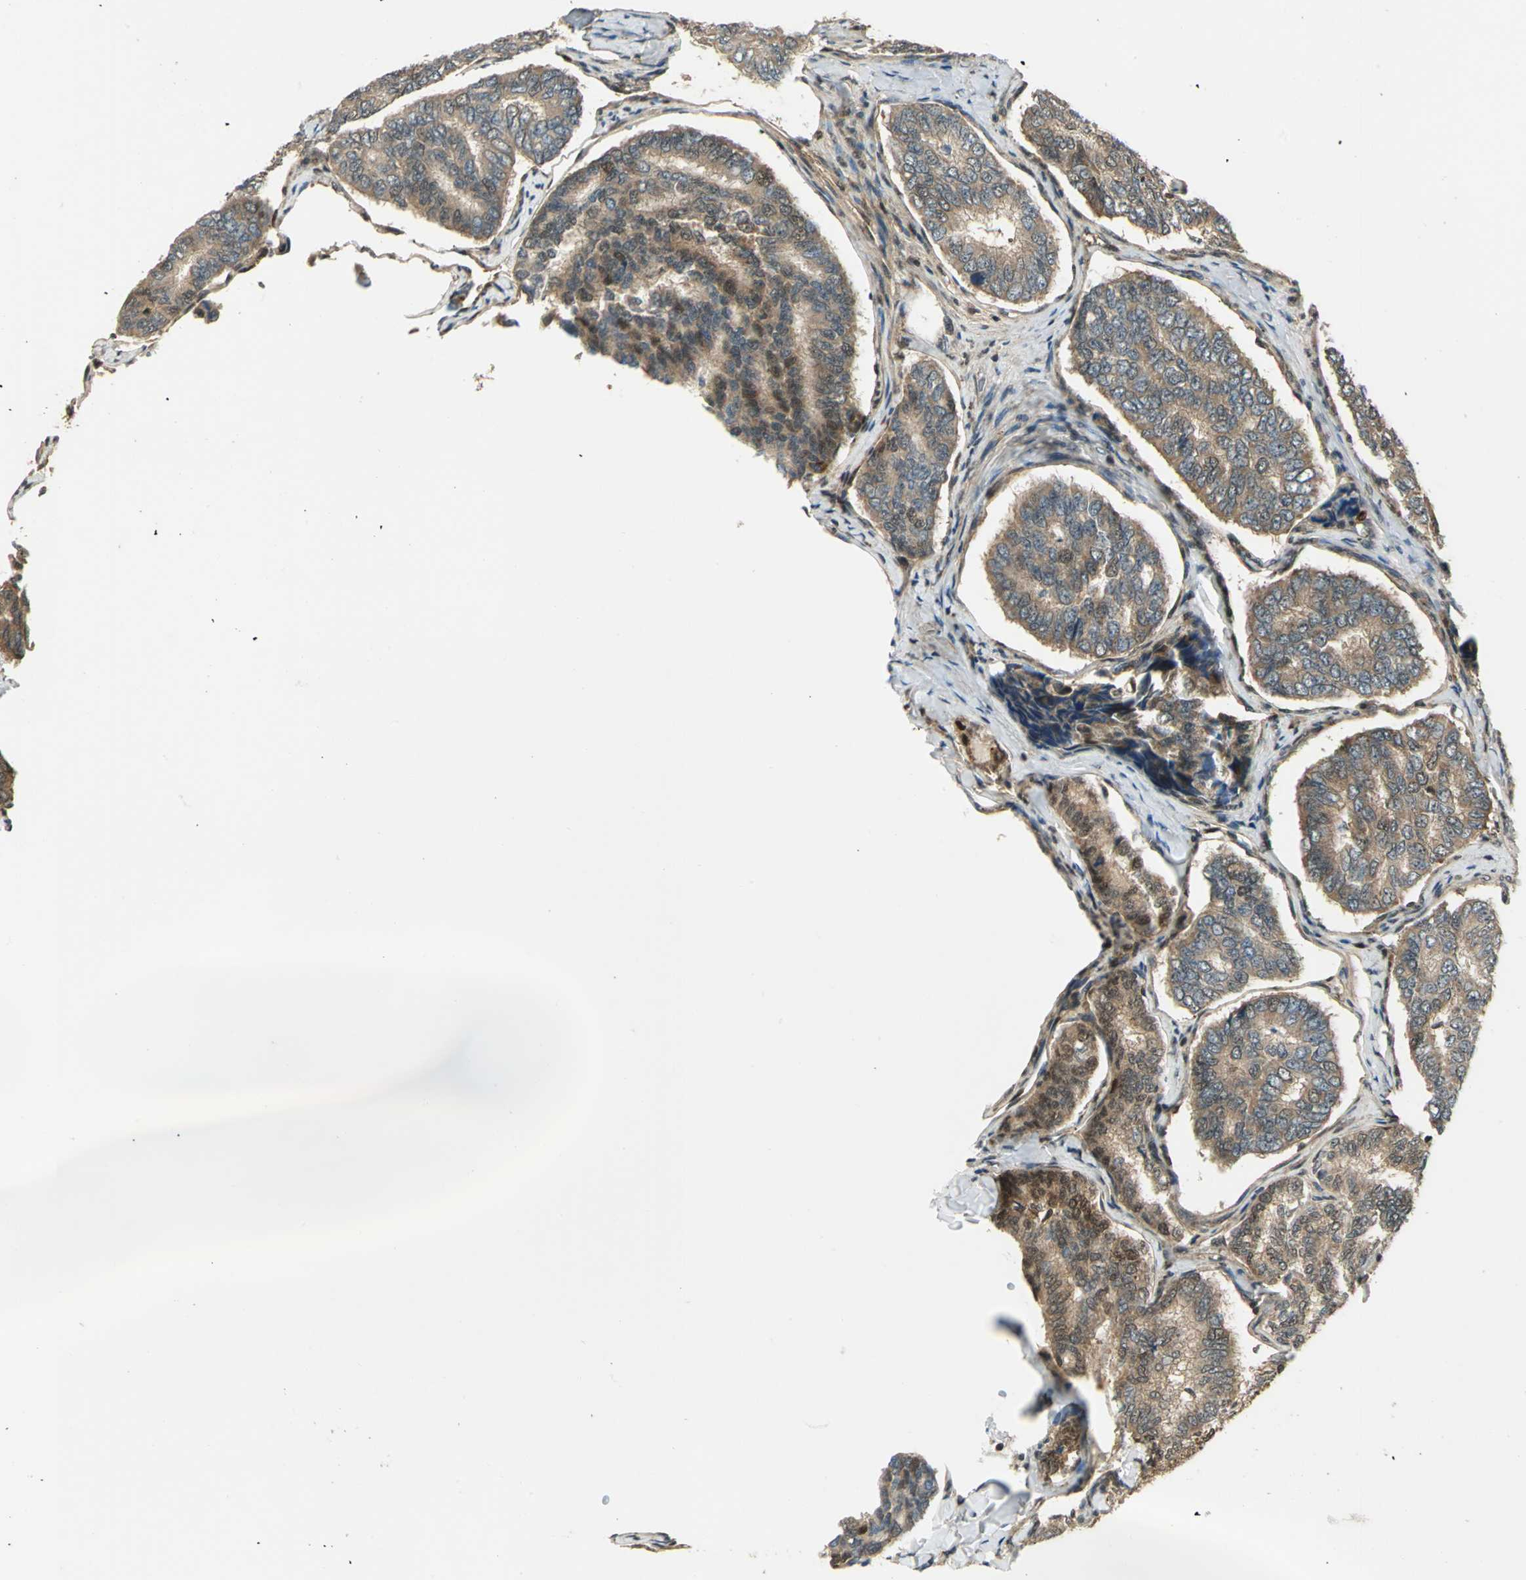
{"staining": {"intensity": "weak", "quantity": ">75%", "location": "cytoplasmic/membranous"}, "tissue": "thyroid cancer", "cell_type": "Tumor cells", "image_type": "cancer", "snomed": [{"axis": "morphology", "description": "Papillary adenocarcinoma, NOS"}, {"axis": "topography", "description": "Thyroid gland"}], "caption": "High-magnification brightfield microscopy of thyroid papillary adenocarcinoma stained with DAB (3,3'-diaminobenzidine) (brown) and counterstained with hematoxylin (blue). tumor cells exhibit weak cytoplasmic/membranous positivity is appreciated in approximately>75% of cells.", "gene": "PPP1R13L", "patient": {"sex": "female", "age": 35}}